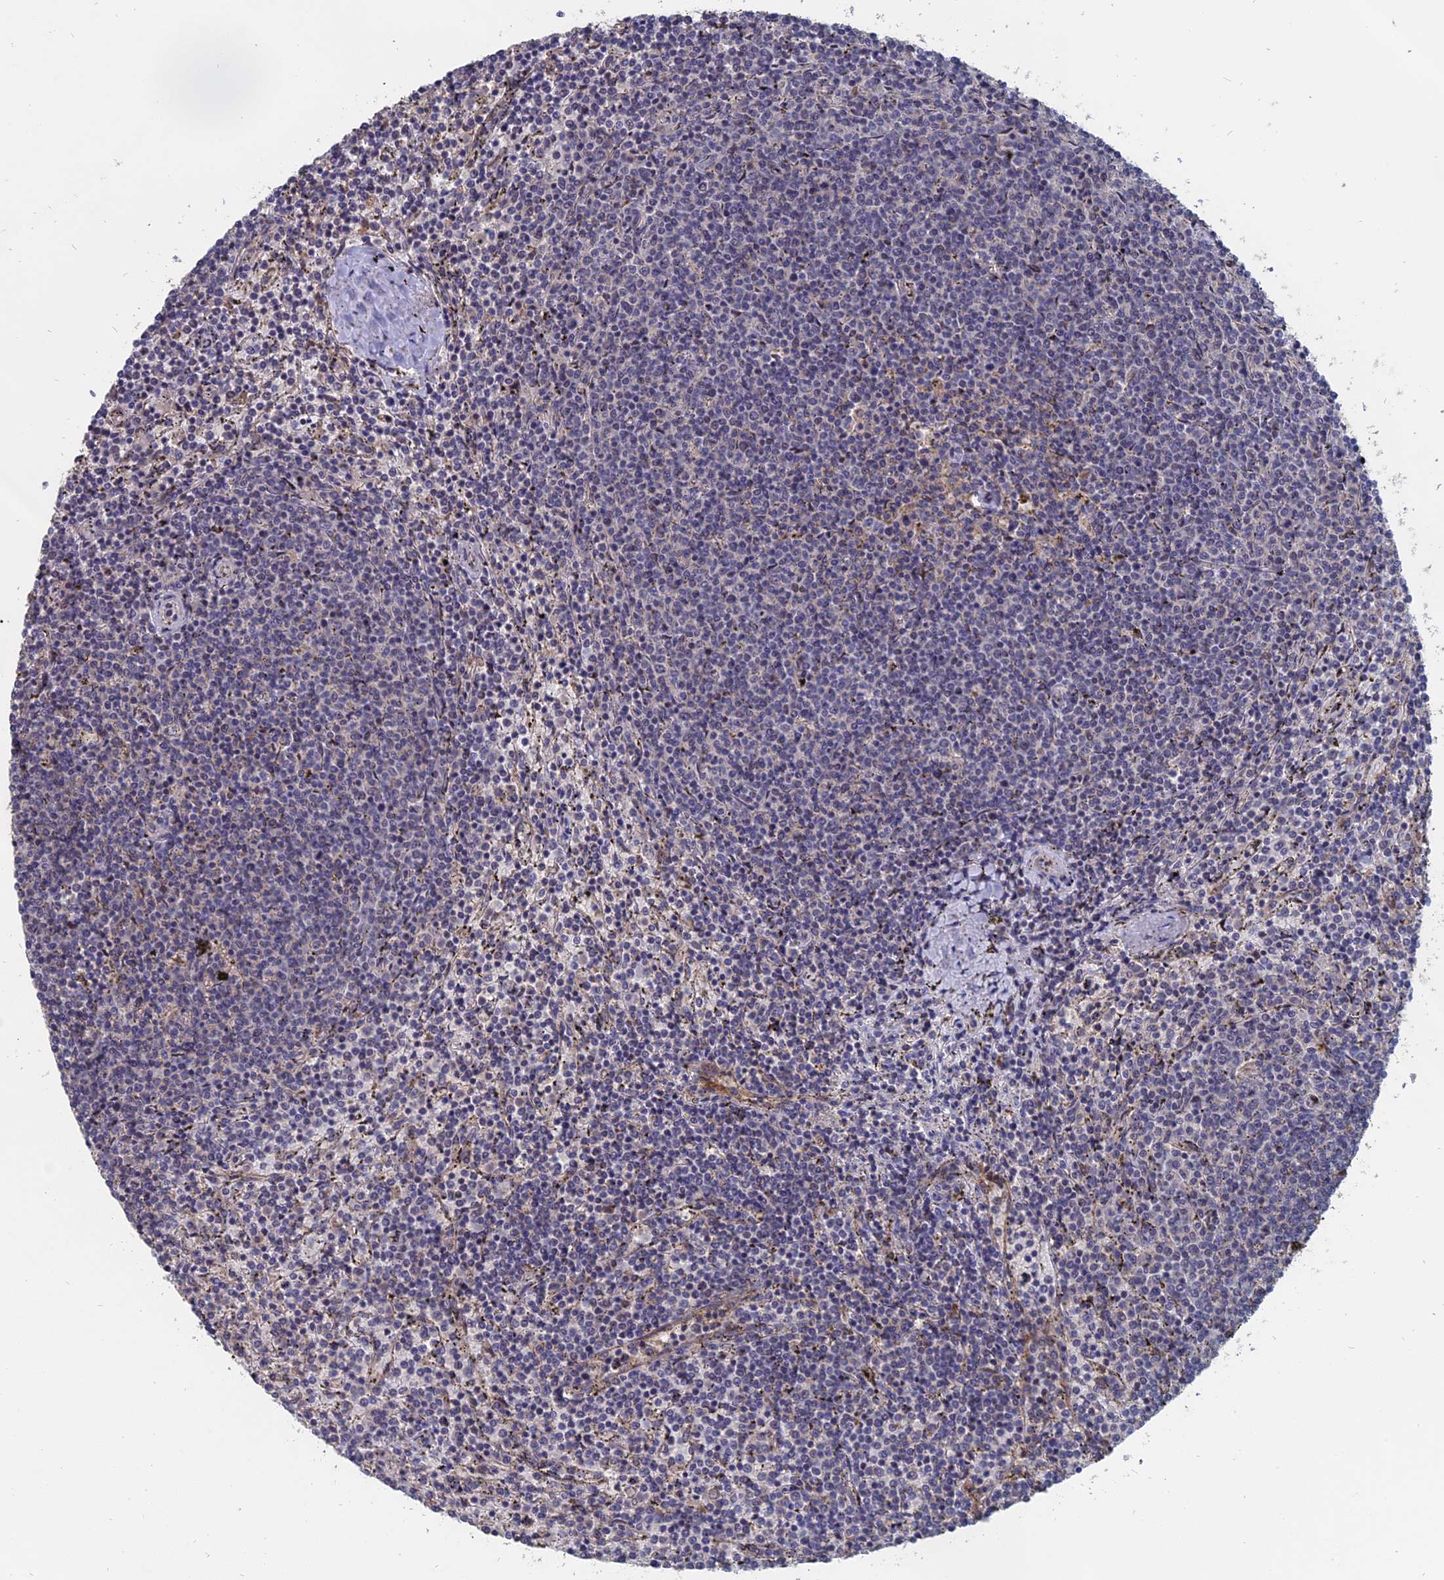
{"staining": {"intensity": "negative", "quantity": "none", "location": "none"}, "tissue": "lymphoma", "cell_type": "Tumor cells", "image_type": "cancer", "snomed": [{"axis": "morphology", "description": "Malignant lymphoma, non-Hodgkin's type, Low grade"}, {"axis": "topography", "description": "Spleen"}], "caption": "Tumor cells show no significant protein positivity in lymphoma.", "gene": "SLC33A1", "patient": {"sex": "female", "age": 50}}